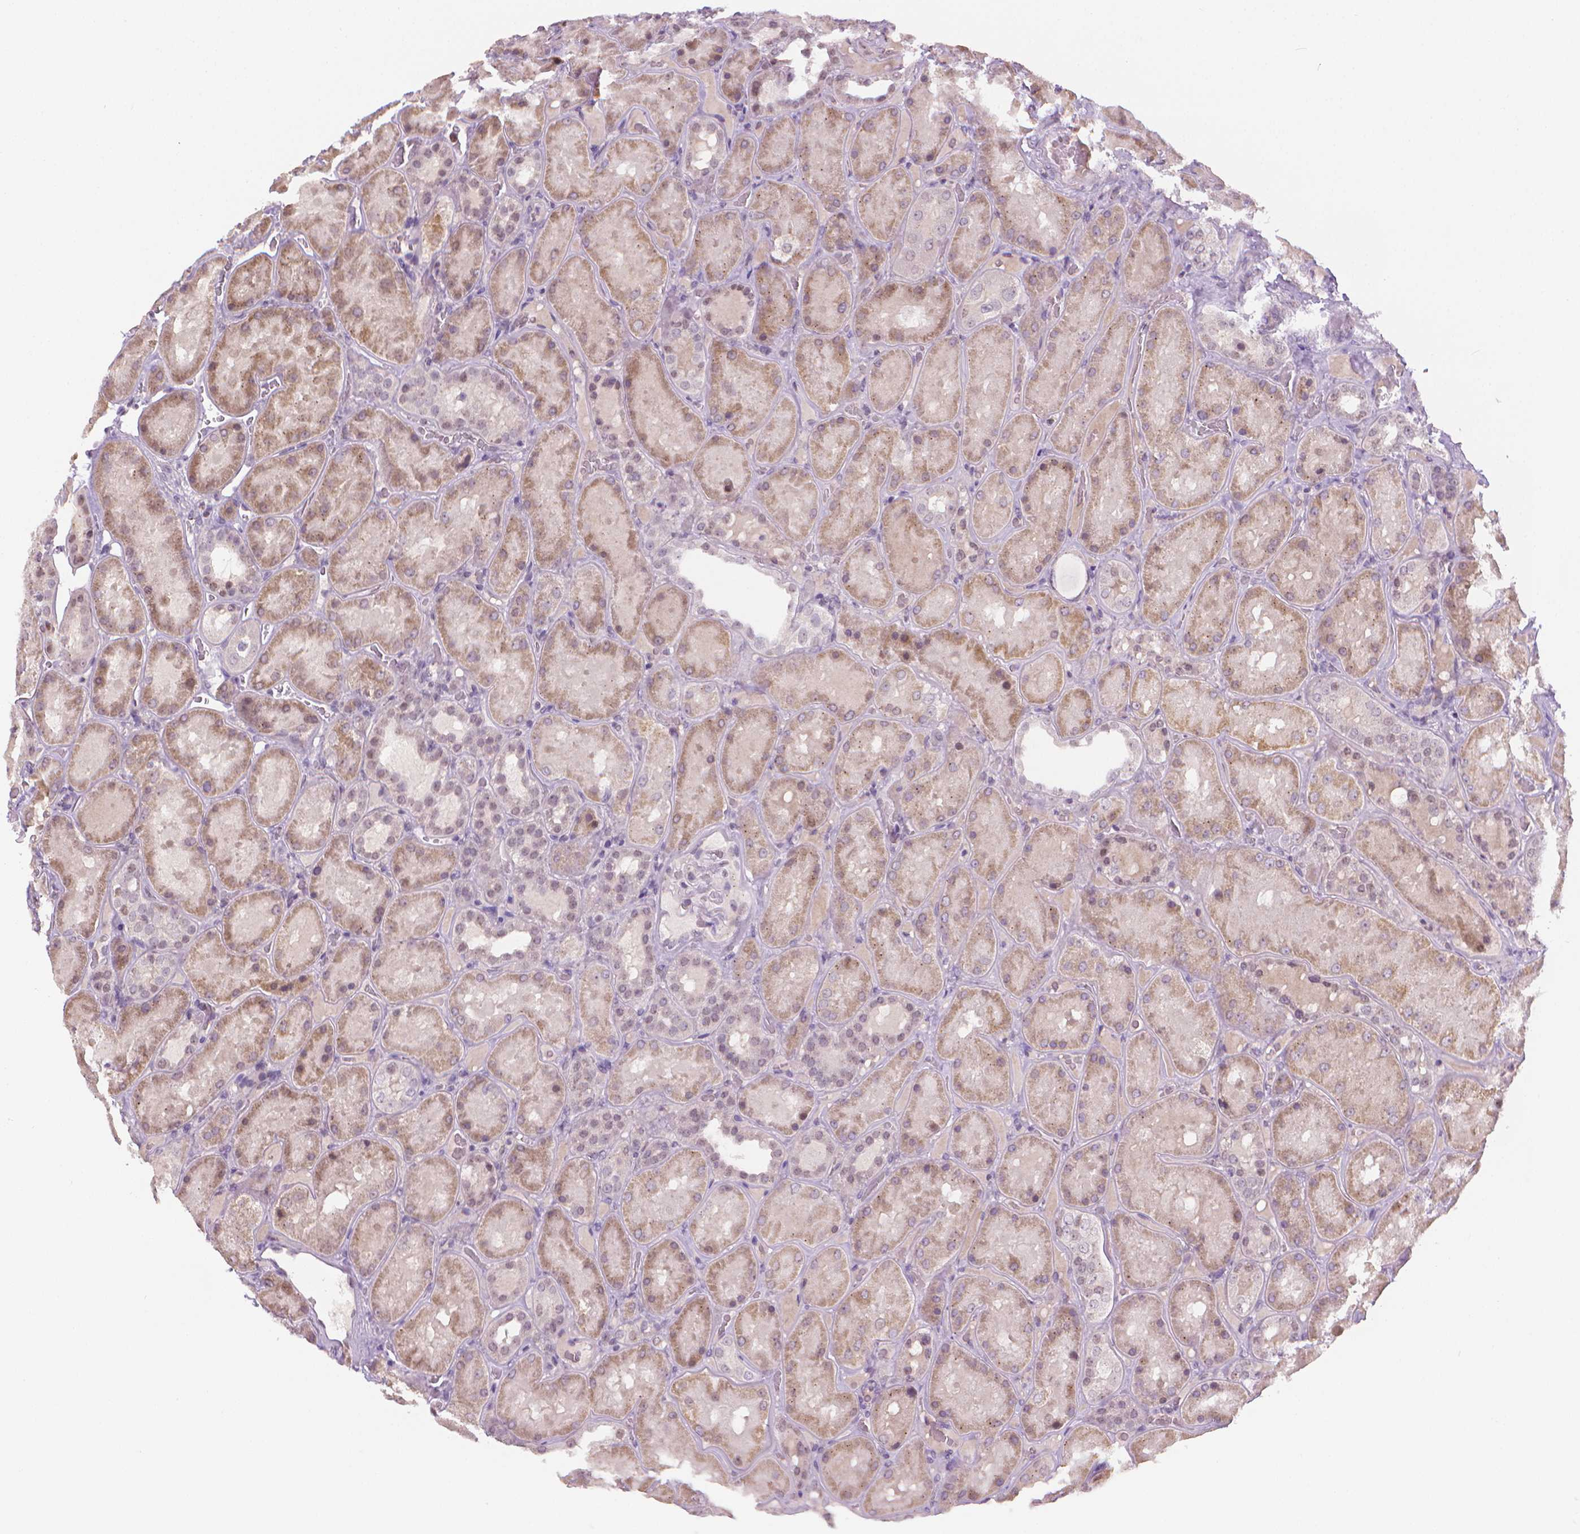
{"staining": {"intensity": "negative", "quantity": "none", "location": "none"}, "tissue": "kidney", "cell_type": "Cells in glomeruli", "image_type": "normal", "snomed": [{"axis": "morphology", "description": "Normal tissue, NOS"}, {"axis": "topography", "description": "Kidney"}], "caption": "The photomicrograph exhibits no significant positivity in cells in glomeruli of kidney. Nuclei are stained in blue.", "gene": "NCAN", "patient": {"sex": "male", "age": 73}}